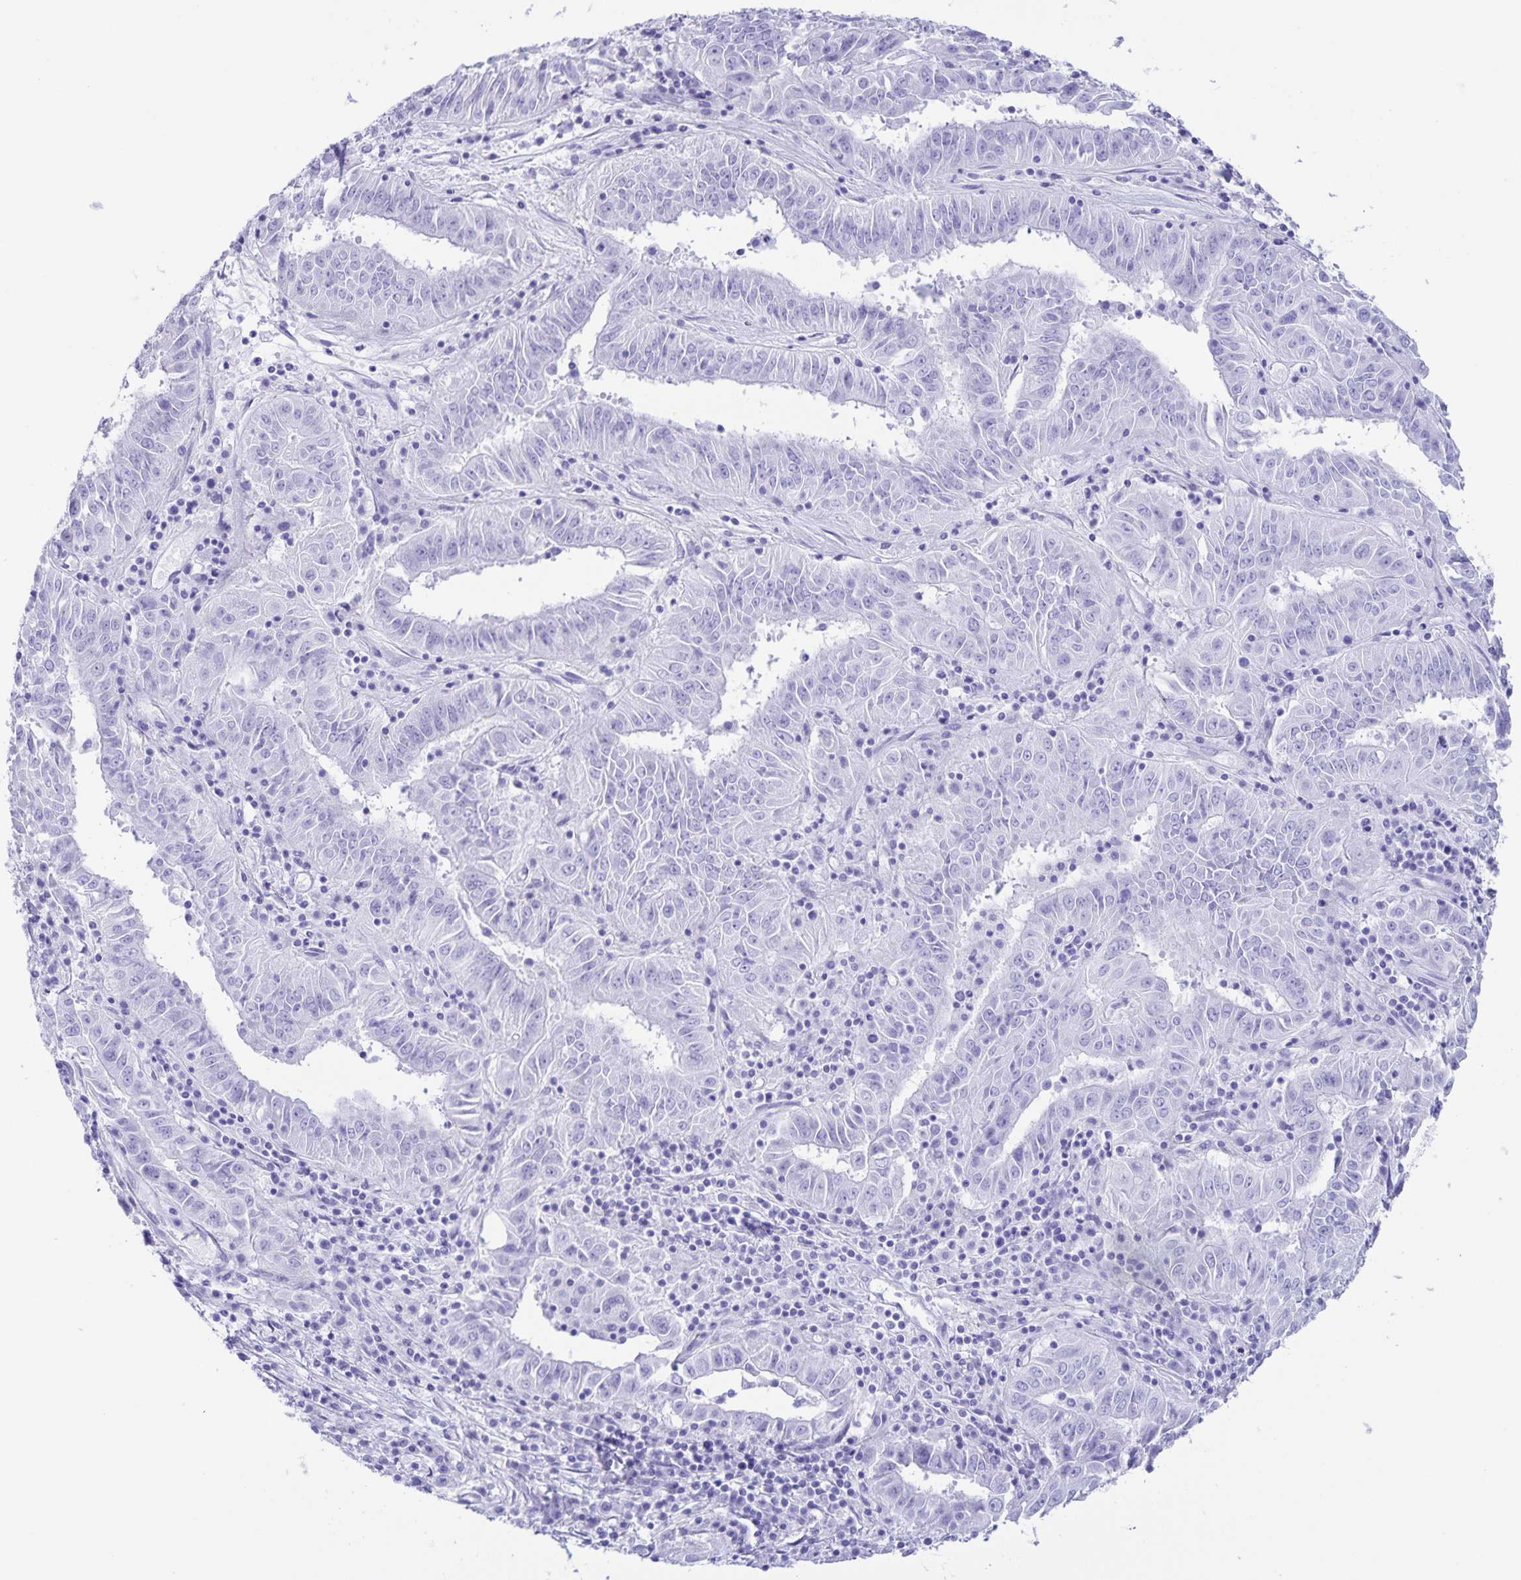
{"staining": {"intensity": "negative", "quantity": "none", "location": "none"}, "tissue": "pancreatic cancer", "cell_type": "Tumor cells", "image_type": "cancer", "snomed": [{"axis": "morphology", "description": "Adenocarcinoma, NOS"}, {"axis": "topography", "description": "Pancreas"}], "caption": "This is an immunohistochemistry histopathology image of pancreatic cancer (adenocarcinoma). There is no positivity in tumor cells.", "gene": "AQP4", "patient": {"sex": "male", "age": 63}}